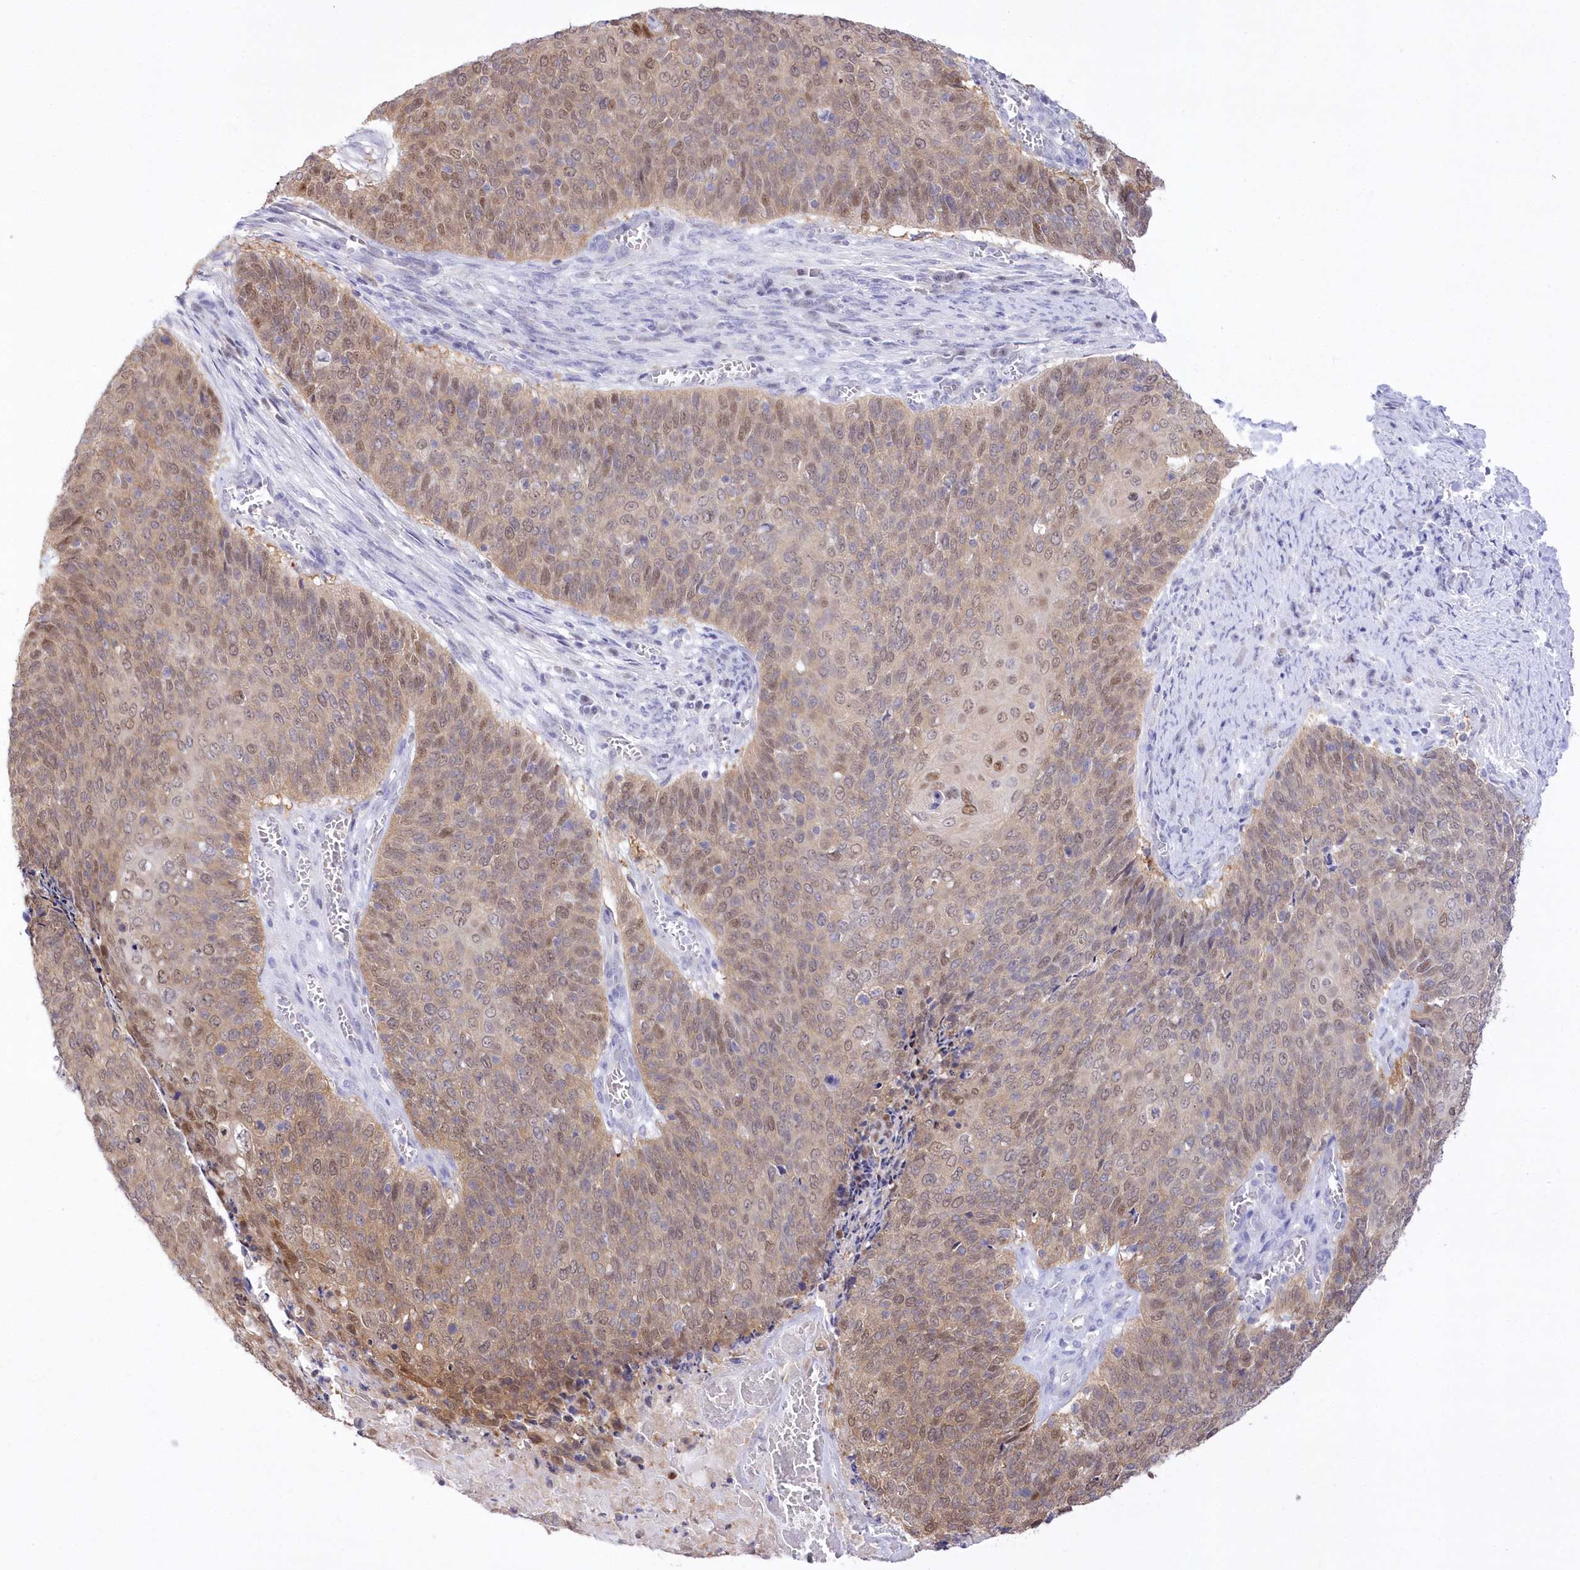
{"staining": {"intensity": "moderate", "quantity": ">75%", "location": "cytoplasmic/membranous,nuclear"}, "tissue": "cervical cancer", "cell_type": "Tumor cells", "image_type": "cancer", "snomed": [{"axis": "morphology", "description": "Squamous cell carcinoma, NOS"}, {"axis": "topography", "description": "Cervix"}], "caption": "Immunohistochemistry (IHC) photomicrograph of neoplastic tissue: human cervical squamous cell carcinoma stained using immunohistochemistry (IHC) demonstrates medium levels of moderate protein expression localized specifically in the cytoplasmic/membranous and nuclear of tumor cells, appearing as a cytoplasmic/membranous and nuclear brown color.", "gene": "UBA6", "patient": {"sex": "female", "age": 39}}